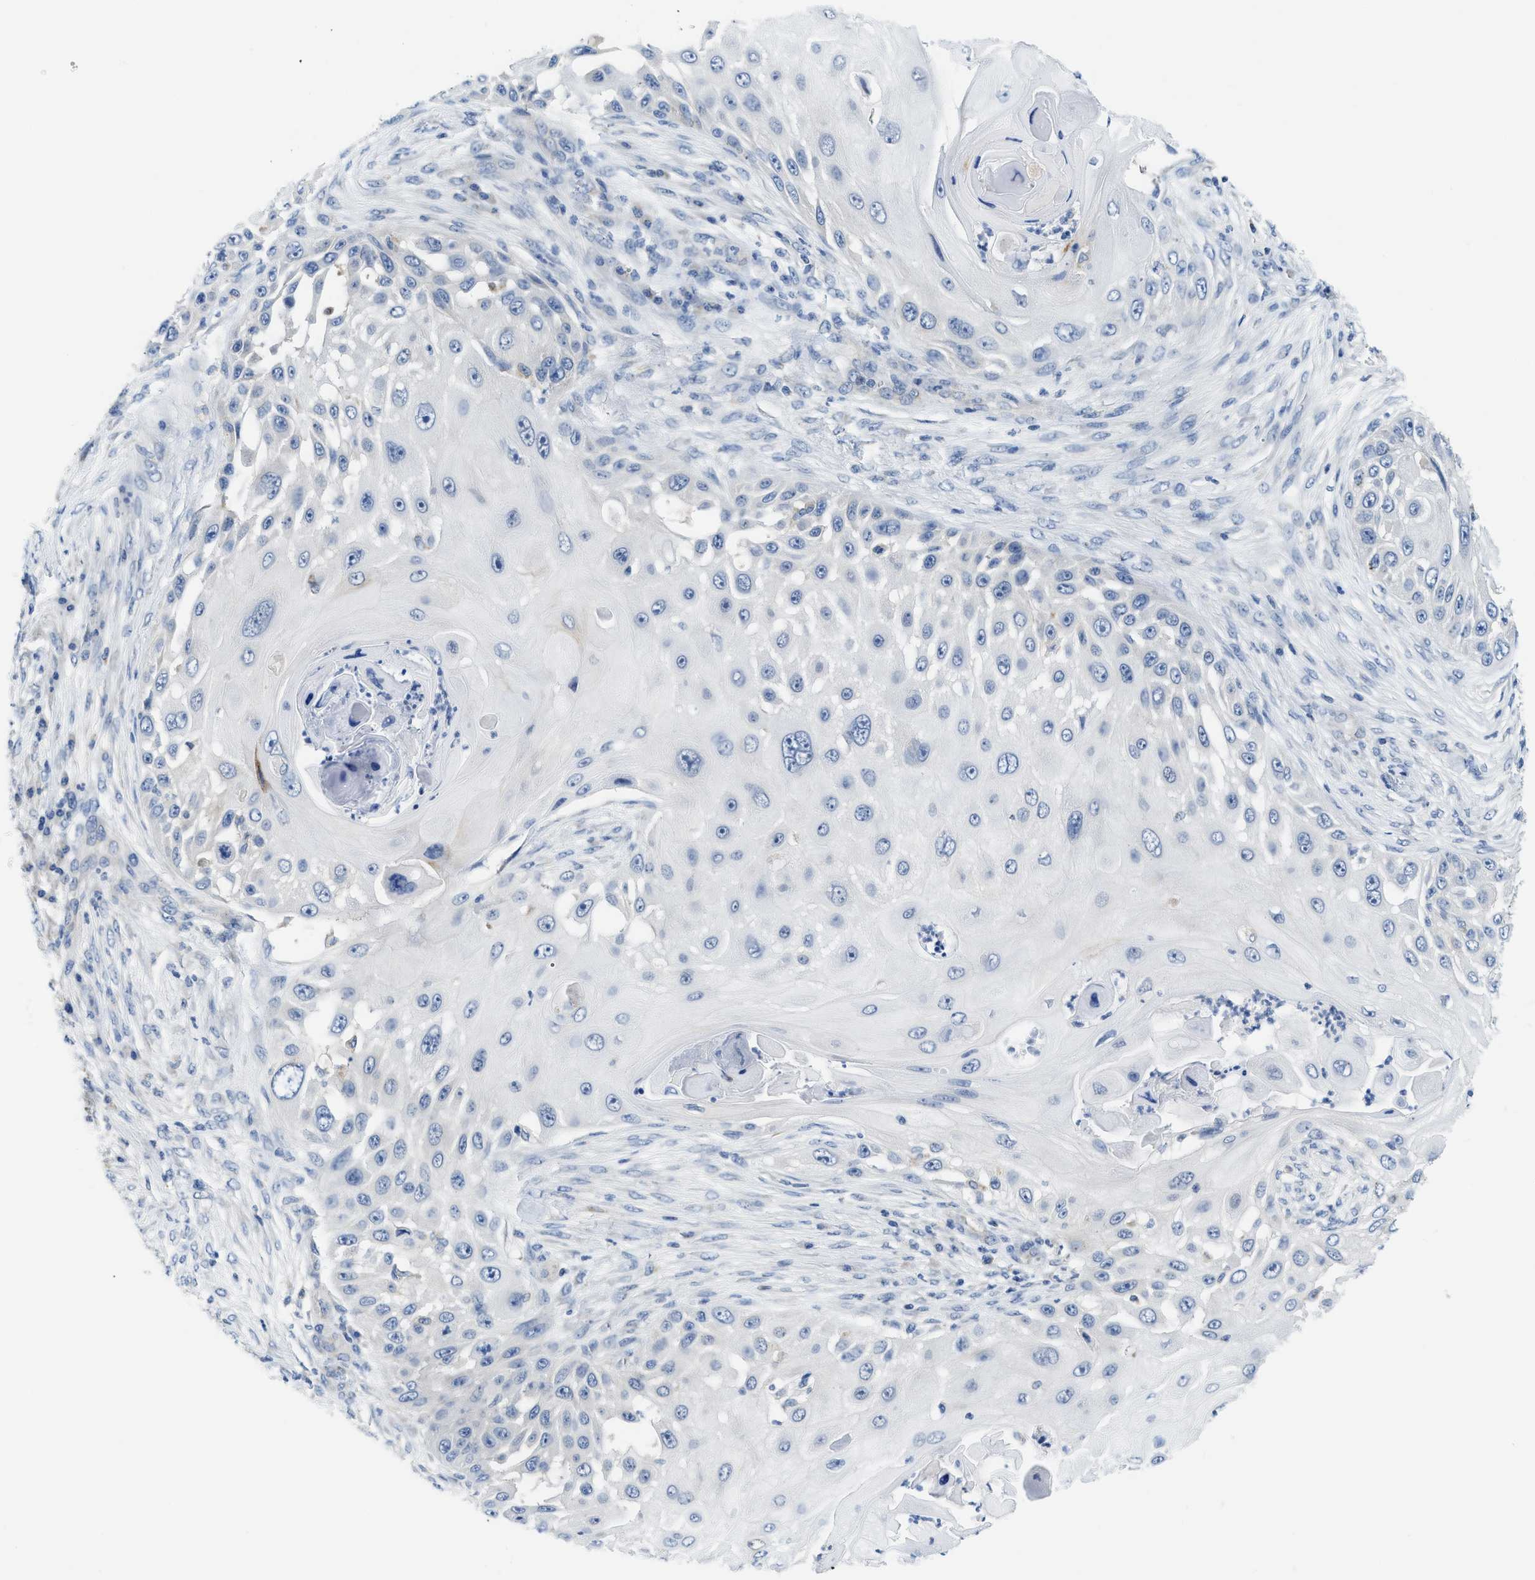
{"staining": {"intensity": "negative", "quantity": "none", "location": "none"}, "tissue": "skin cancer", "cell_type": "Tumor cells", "image_type": "cancer", "snomed": [{"axis": "morphology", "description": "Squamous cell carcinoma, NOS"}, {"axis": "topography", "description": "Skin"}], "caption": "IHC of squamous cell carcinoma (skin) displays no staining in tumor cells.", "gene": "GATD3", "patient": {"sex": "female", "age": 44}}